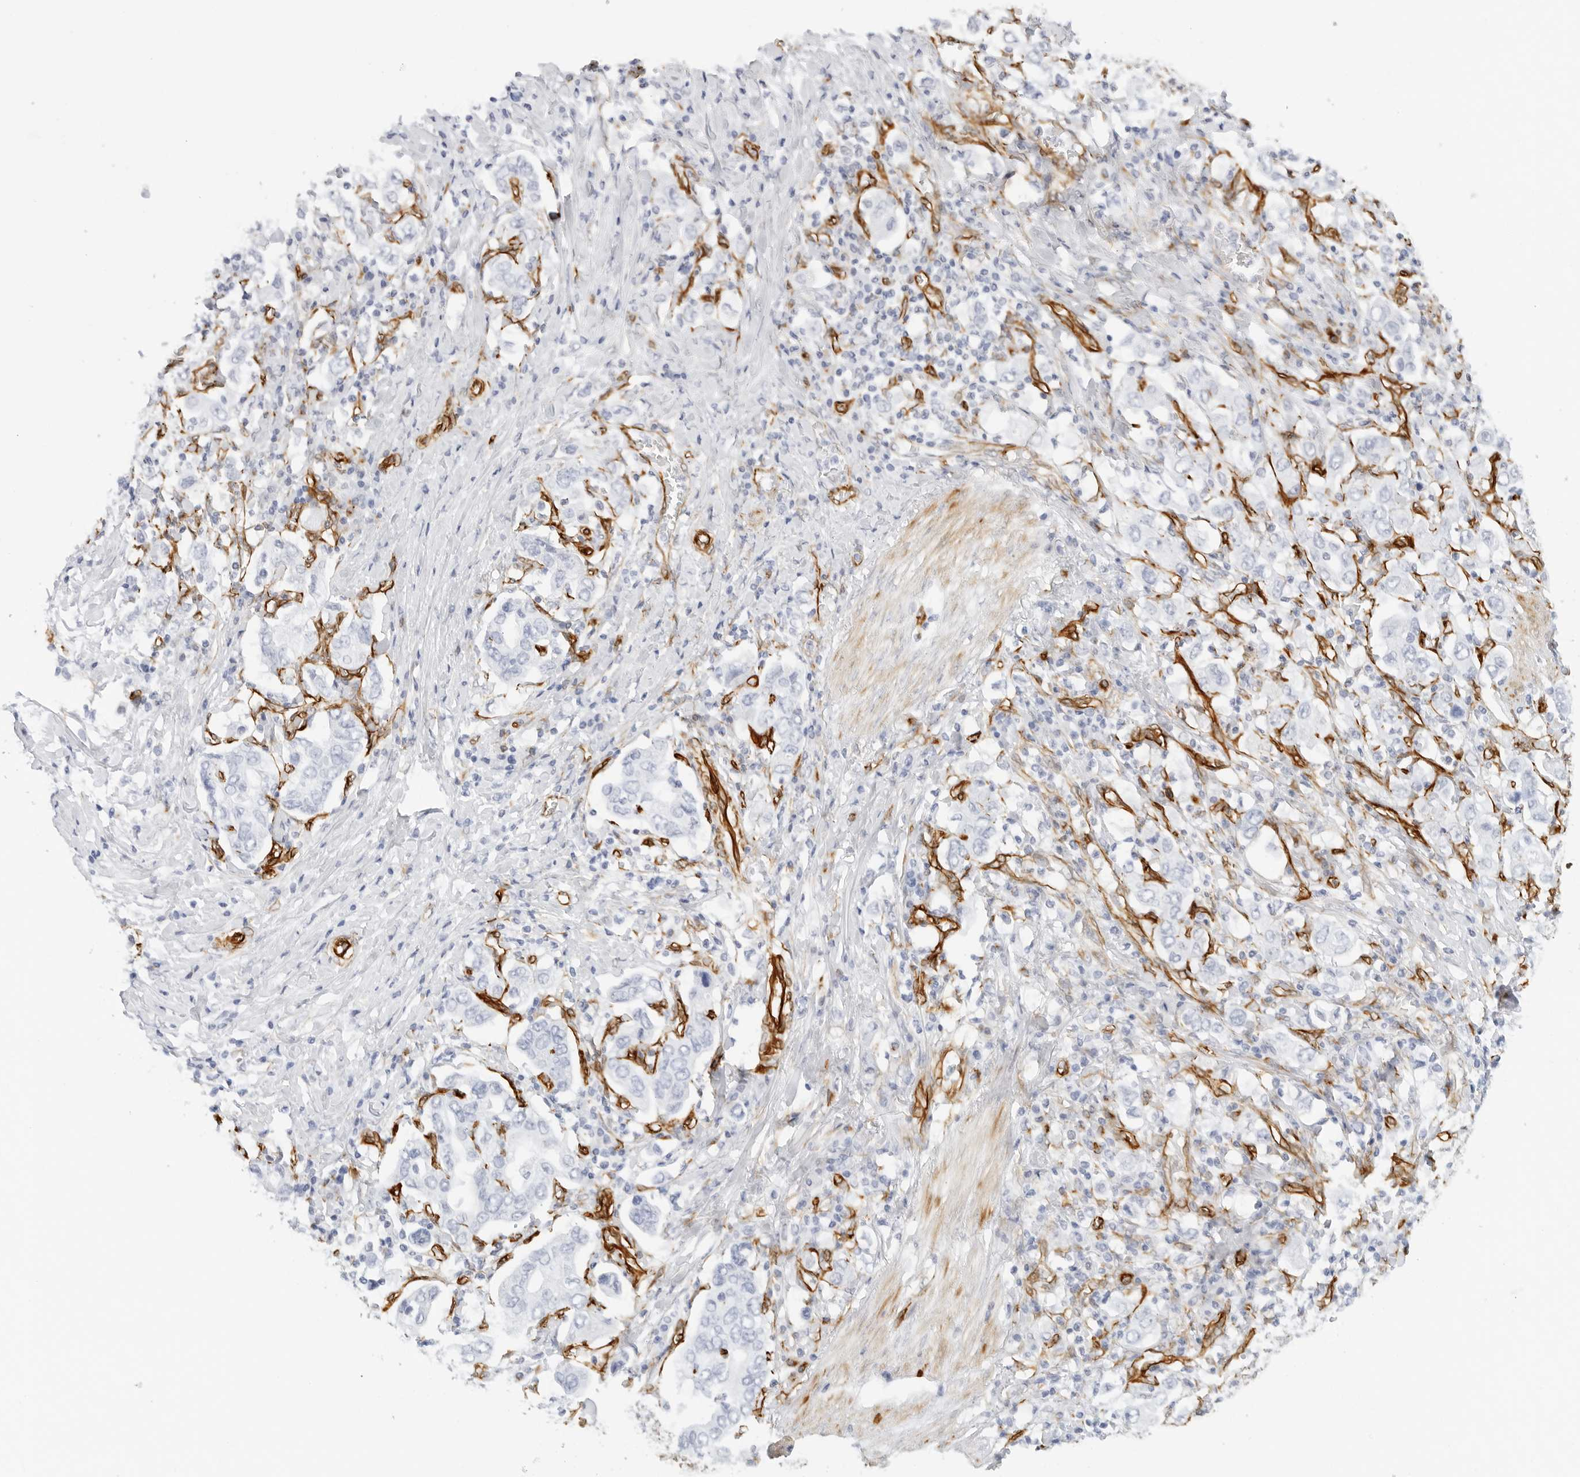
{"staining": {"intensity": "negative", "quantity": "none", "location": "none"}, "tissue": "stomach cancer", "cell_type": "Tumor cells", "image_type": "cancer", "snomed": [{"axis": "morphology", "description": "Adenocarcinoma, NOS"}, {"axis": "topography", "description": "Stomach, upper"}], "caption": "IHC histopathology image of neoplastic tissue: human stomach cancer stained with DAB (3,3'-diaminobenzidine) demonstrates no significant protein staining in tumor cells.", "gene": "NES", "patient": {"sex": "male", "age": 62}}